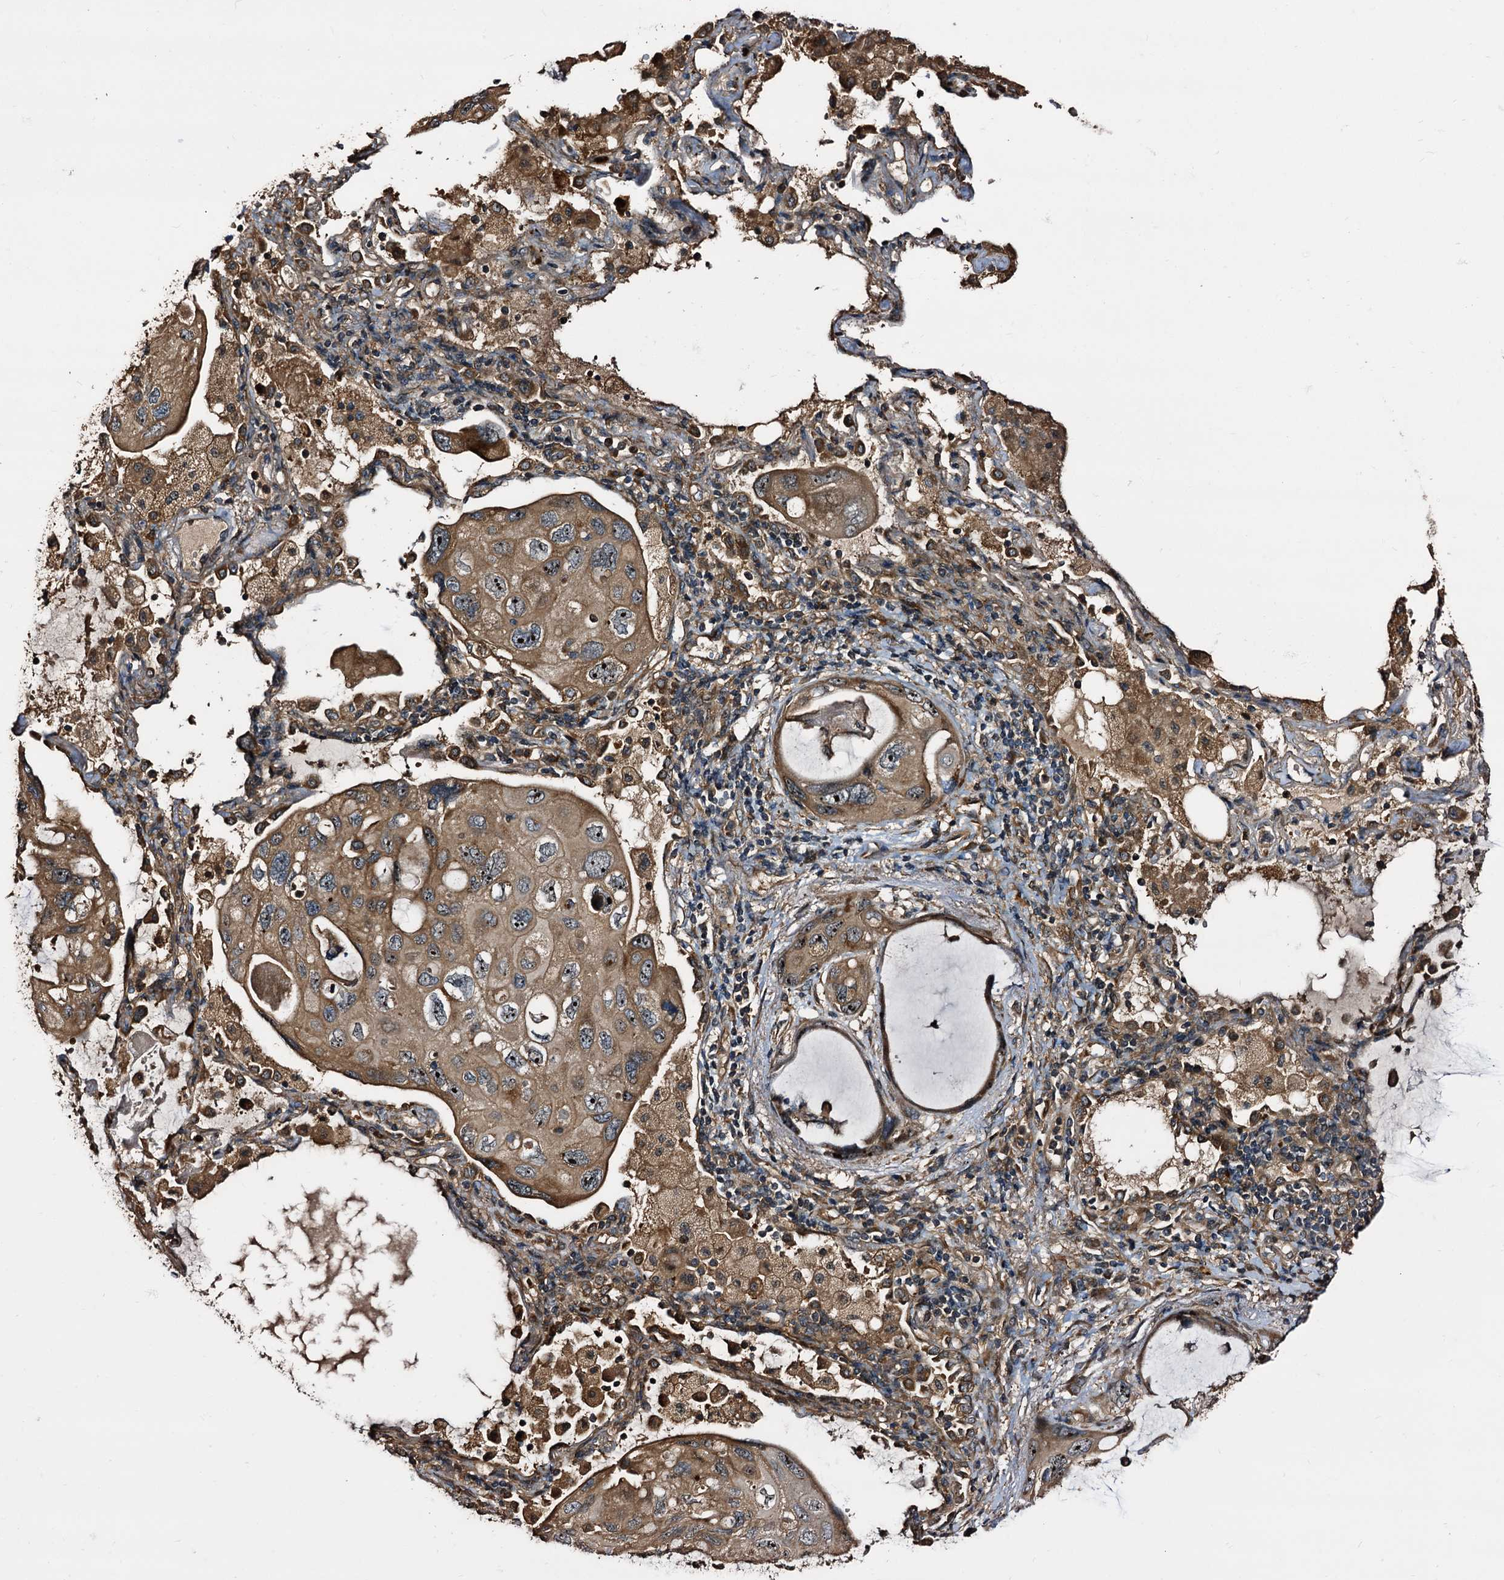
{"staining": {"intensity": "moderate", "quantity": ">75%", "location": "cytoplasmic/membranous"}, "tissue": "lung cancer", "cell_type": "Tumor cells", "image_type": "cancer", "snomed": [{"axis": "morphology", "description": "Squamous cell carcinoma, NOS"}, {"axis": "topography", "description": "Lung"}], "caption": "High-power microscopy captured an IHC photomicrograph of lung cancer (squamous cell carcinoma), revealing moderate cytoplasmic/membranous staining in approximately >75% of tumor cells.", "gene": "PEX5", "patient": {"sex": "female", "age": 73}}